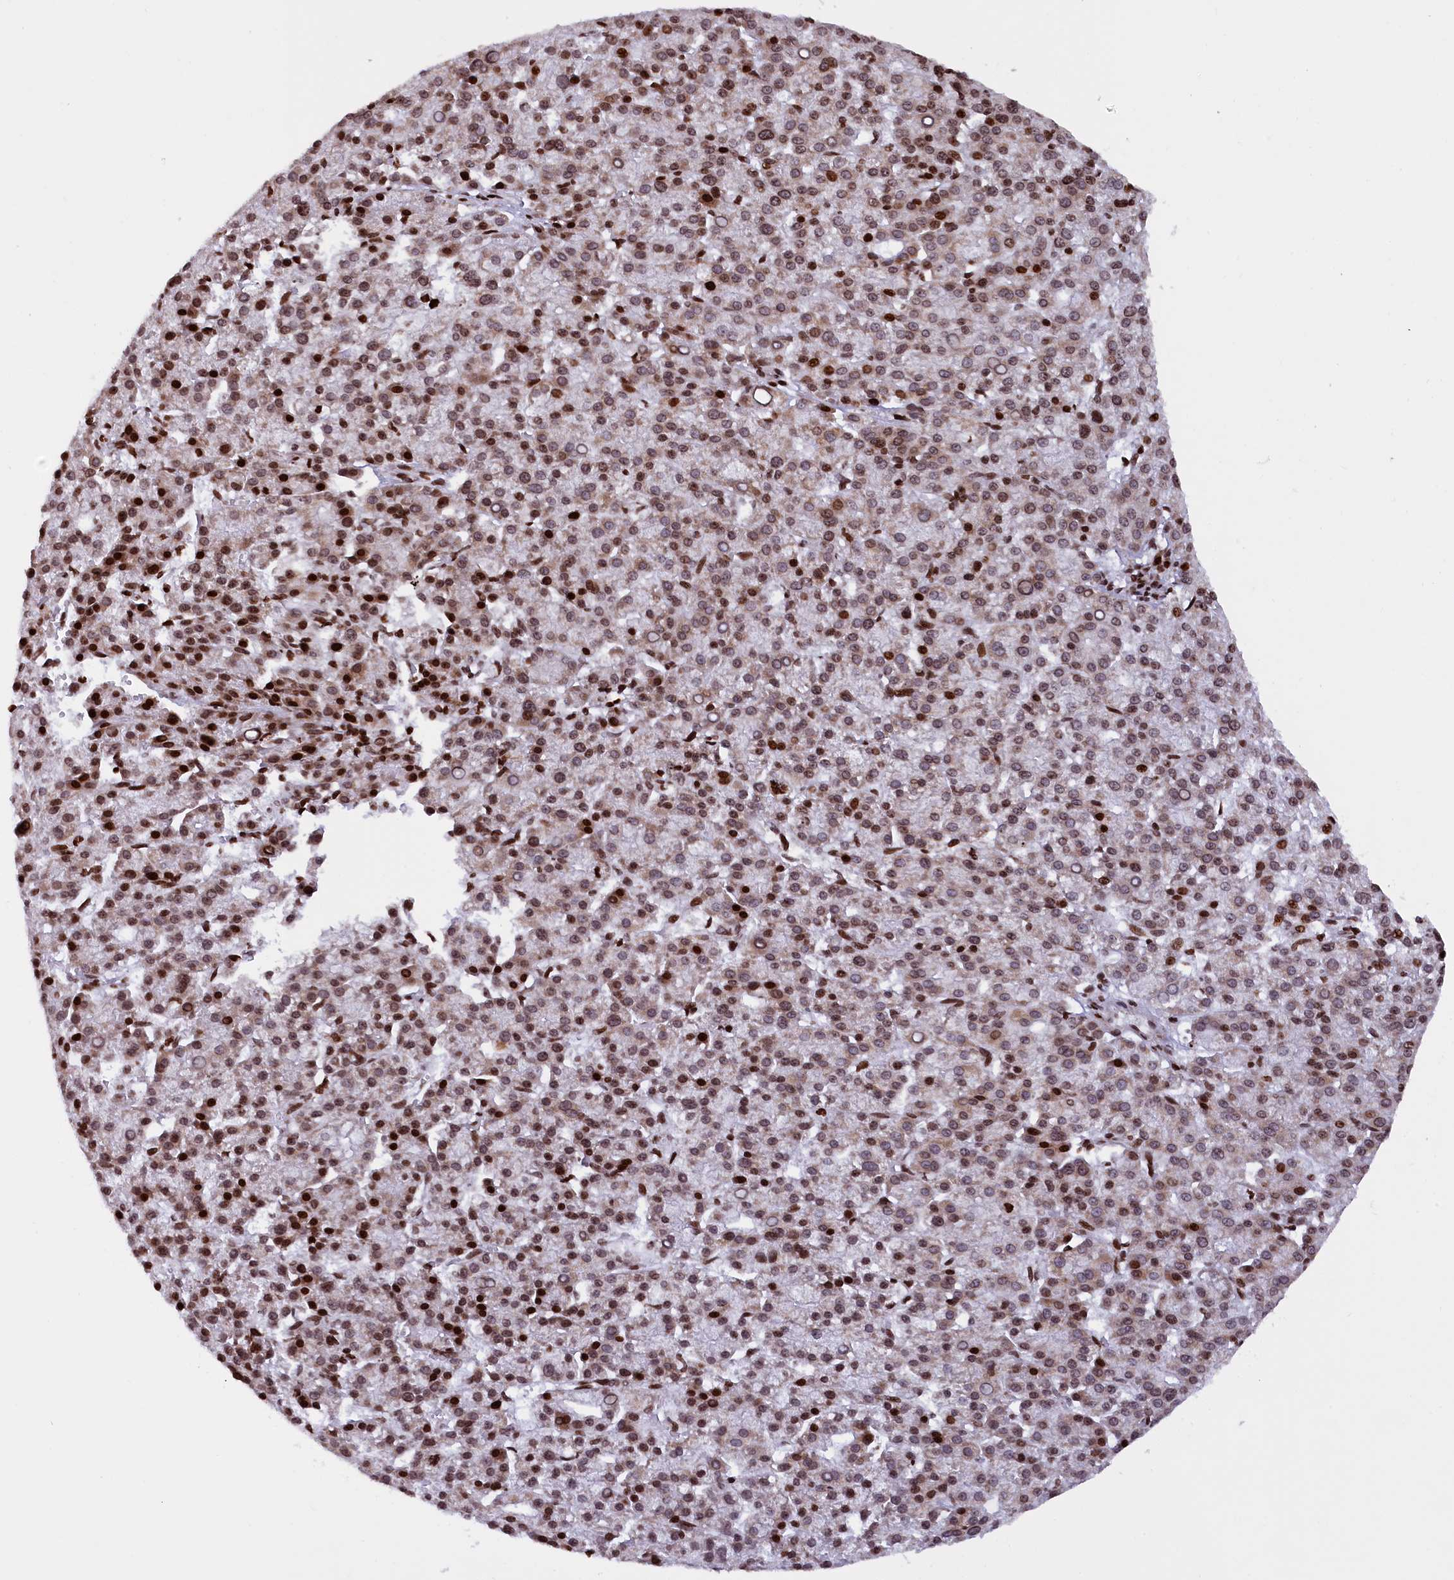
{"staining": {"intensity": "moderate", "quantity": "25%-75%", "location": "nuclear"}, "tissue": "liver cancer", "cell_type": "Tumor cells", "image_type": "cancer", "snomed": [{"axis": "morphology", "description": "Carcinoma, Hepatocellular, NOS"}, {"axis": "topography", "description": "Liver"}], "caption": "High-power microscopy captured an IHC image of liver hepatocellular carcinoma, revealing moderate nuclear staining in approximately 25%-75% of tumor cells.", "gene": "TIMM29", "patient": {"sex": "female", "age": 58}}